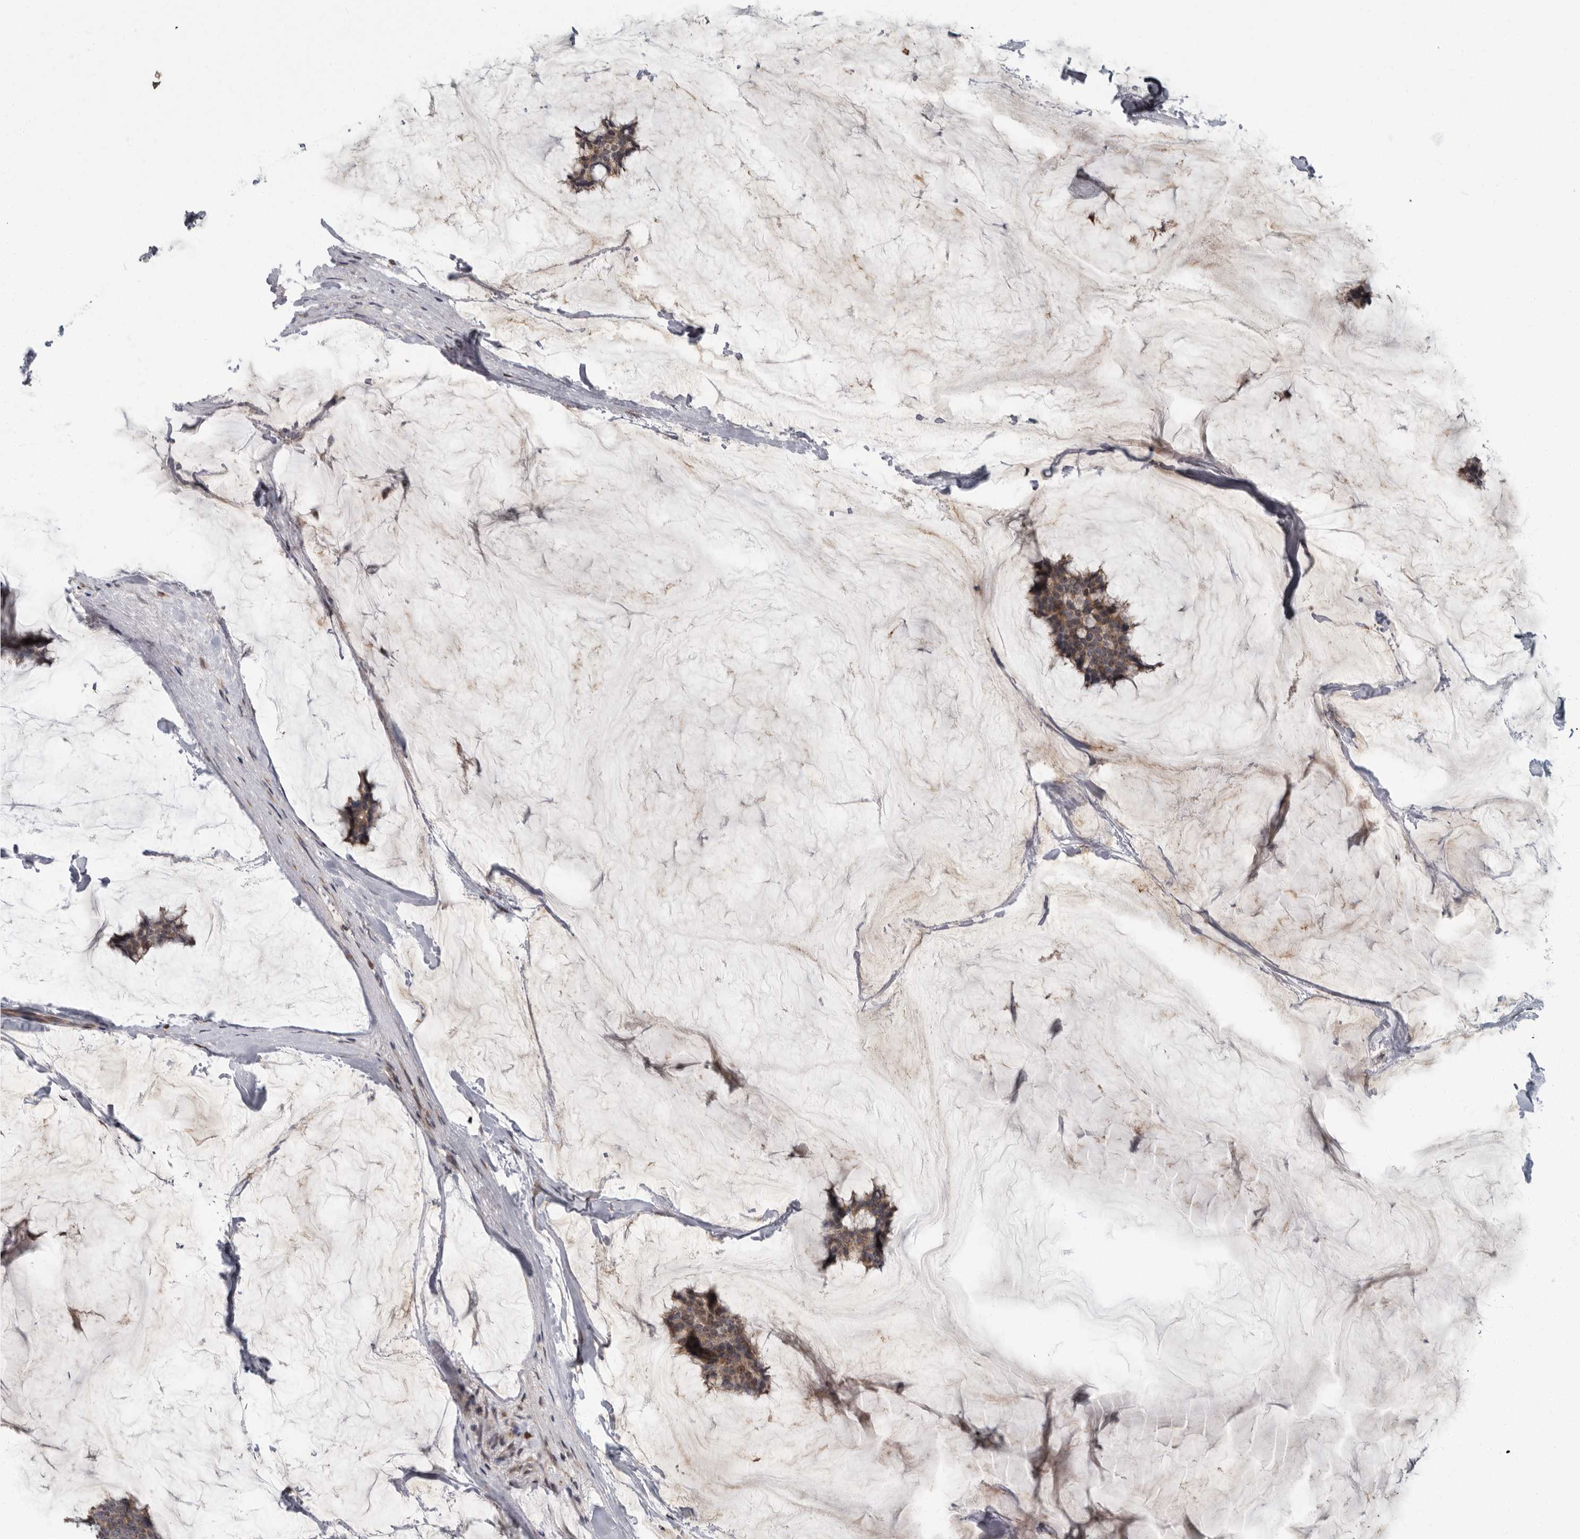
{"staining": {"intensity": "moderate", "quantity": ">75%", "location": "cytoplasmic/membranous"}, "tissue": "breast cancer", "cell_type": "Tumor cells", "image_type": "cancer", "snomed": [{"axis": "morphology", "description": "Duct carcinoma"}, {"axis": "topography", "description": "Breast"}], "caption": "Human breast cancer (intraductal carcinoma) stained for a protein (brown) shows moderate cytoplasmic/membranous positive positivity in about >75% of tumor cells.", "gene": "PDCD11", "patient": {"sex": "female", "age": 93}}